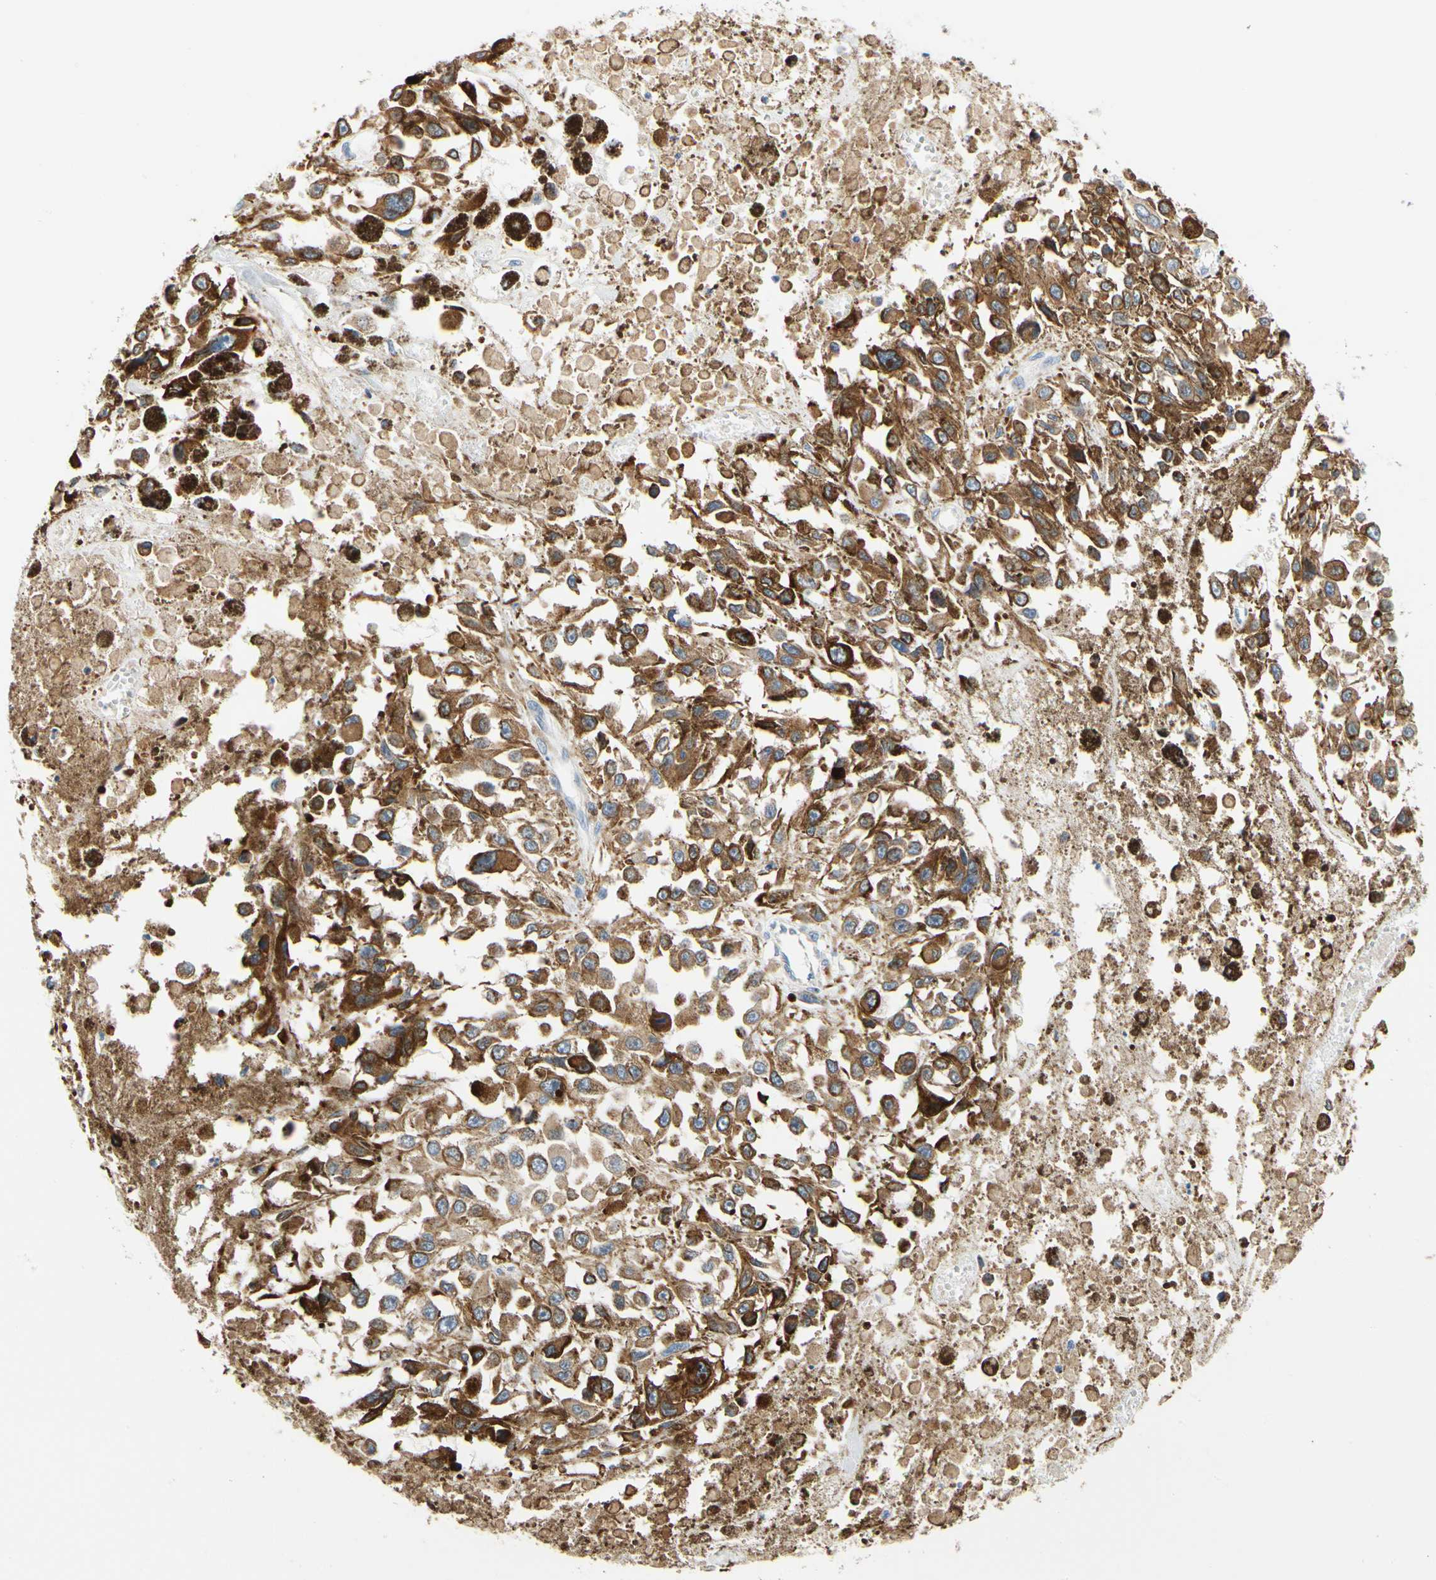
{"staining": {"intensity": "strong", "quantity": ">75%", "location": "cytoplasmic/membranous"}, "tissue": "melanoma", "cell_type": "Tumor cells", "image_type": "cancer", "snomed": [{"axis": "morphology", "description": "Malignant melanoma, Metastatic site"}, {"axis": "topography", "description": "Lymph node"}], "caption": "Protein positivity by immunohistochemistry (IHC) demonstrates strong cytoplasmic/membranous staining in approximately >75% of tumor cells in melanoma.", "gene": "ZNF236", "patient": {"sex": "male", "age": 59}}